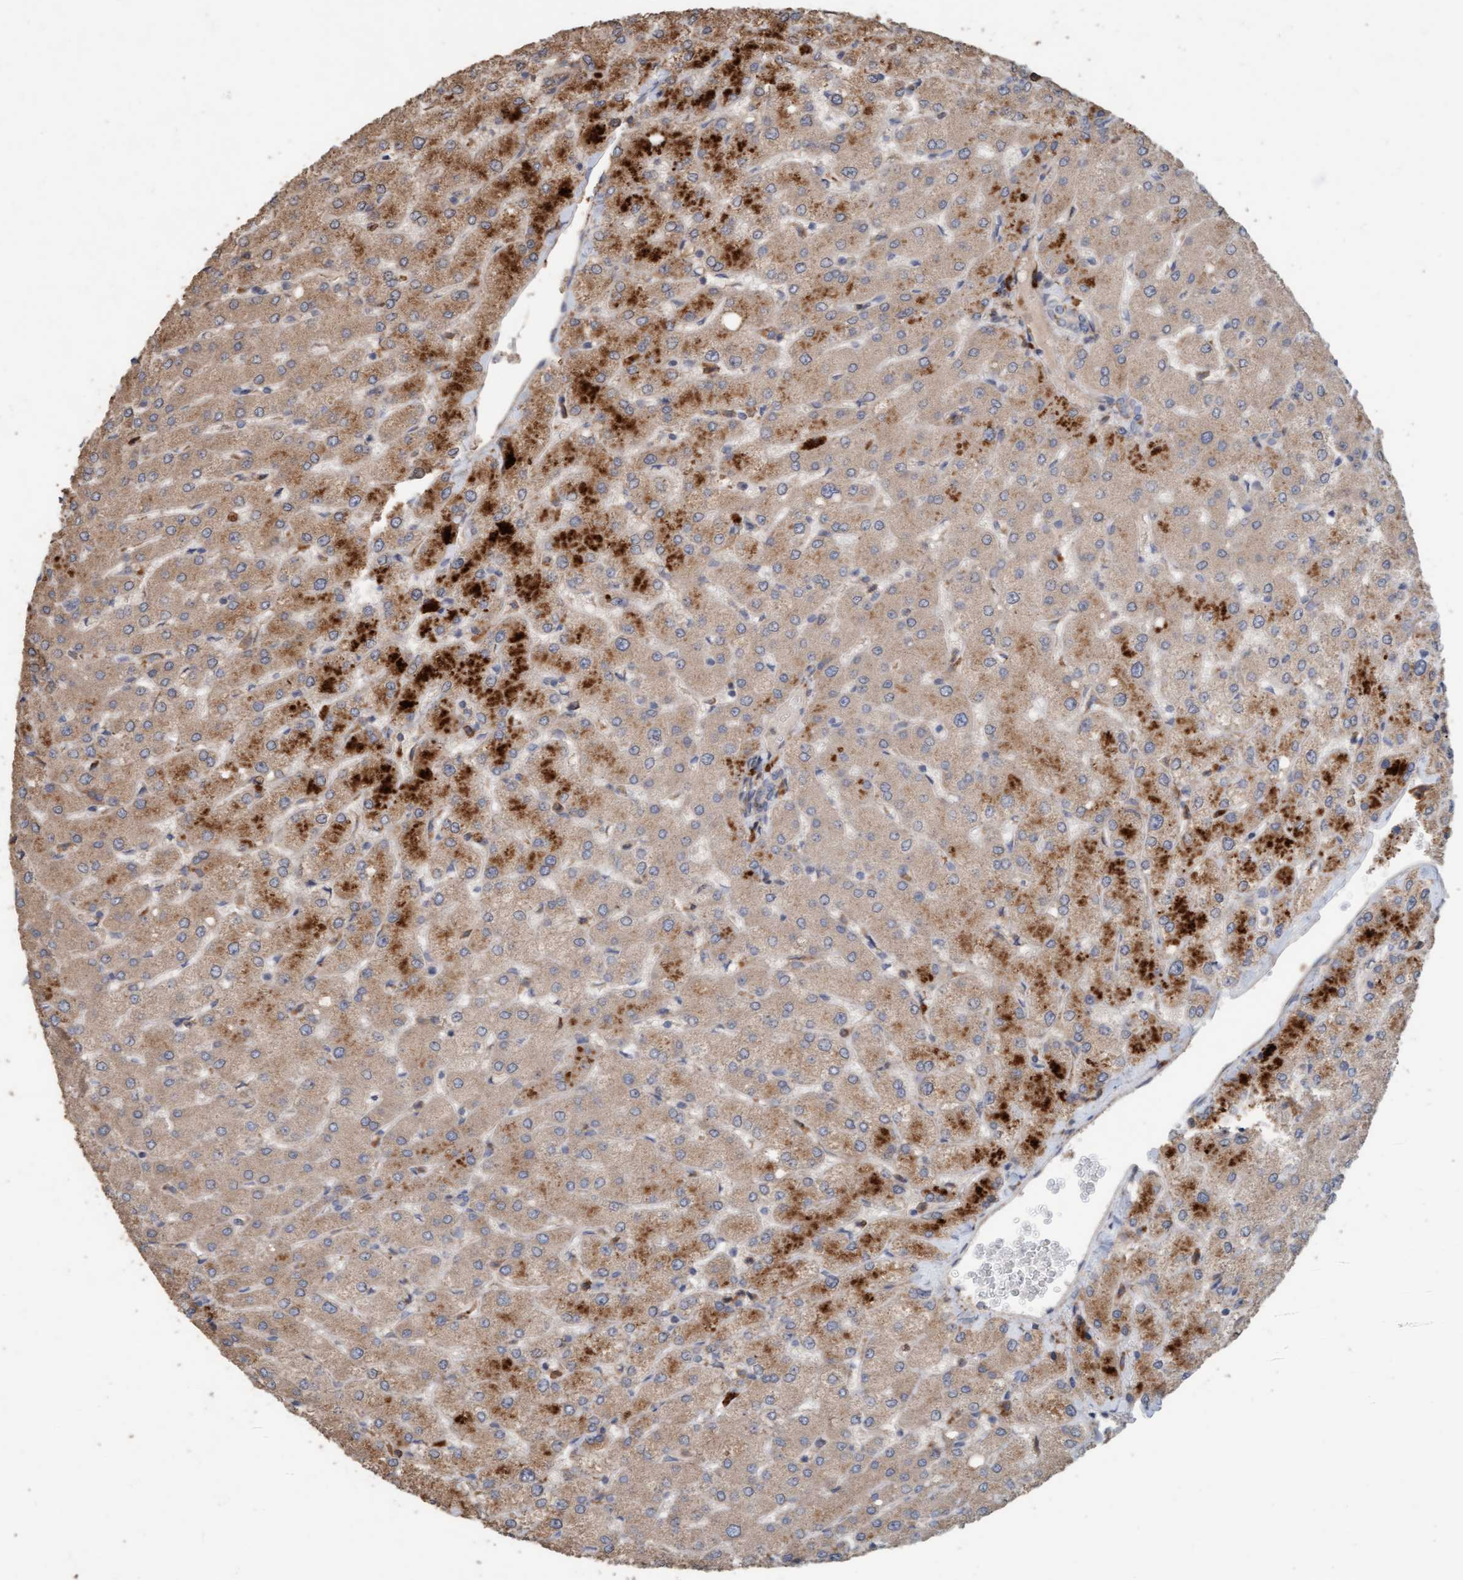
{"staining": {"intensity": "negative", "quantity": "none", "location": "none"}, "tissue": "liver", "cell_type": "Cholangiocytes", "image_type": "normal", "snomed": [{"axis": "morphology", "description": "Normal tissue, NOS"}, {"axis": "topography", "description": "Liver"}], "caption": "The photomicrograph reveals no significant staining in cholangiocytes of liver.", "gene": "LONRF1", "patient": {"sex": "female", "age": 54}}